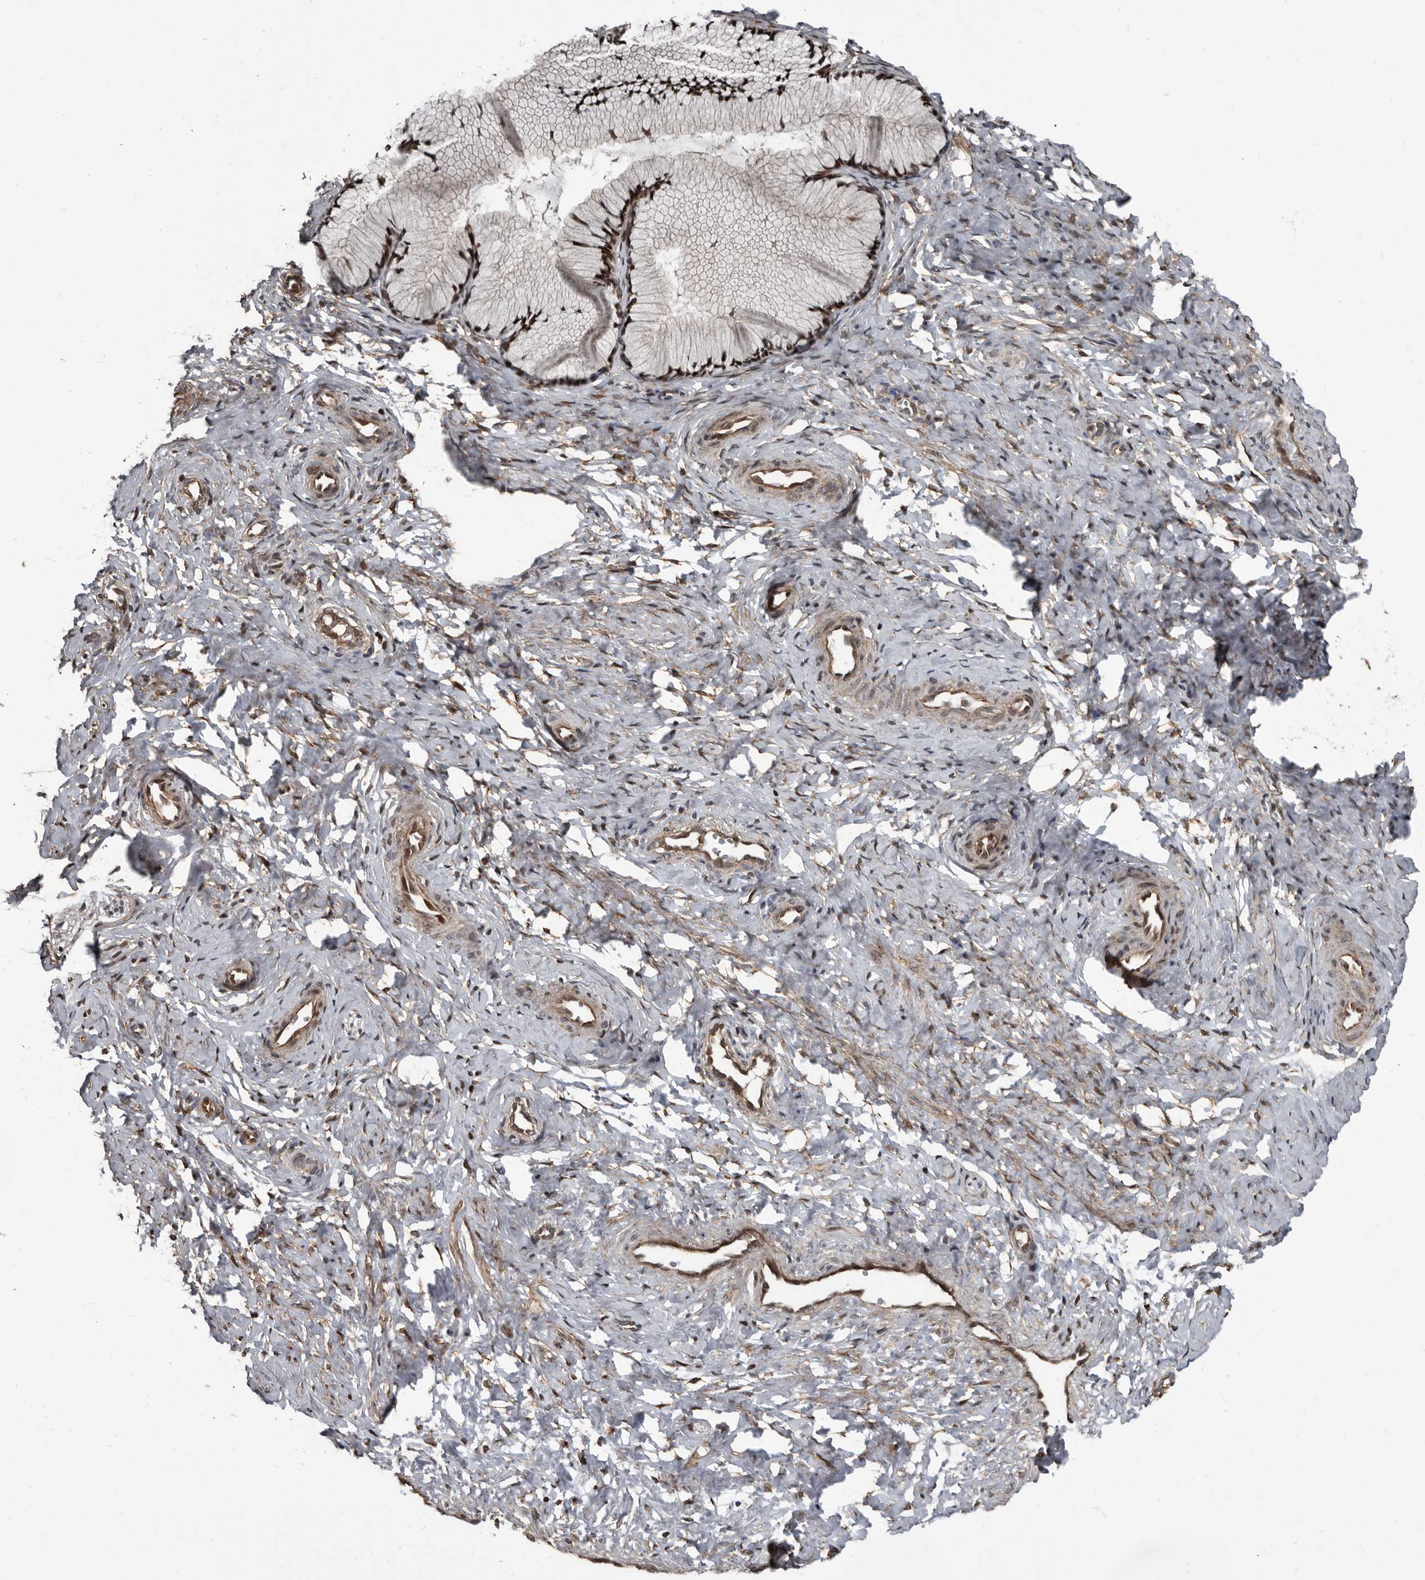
{"staining": {"intensity": "moderate", "quantity": "25%-75%", "location": "nuclear"}, "tissue": "cervix", "cell_type": "Glandular cells", "image_type": "normal", "snomed": [{"axis": "morphology", "description": "Normal tissue, NOS"}, {"axis": "topography", "description": "Cervix"}], "caption": "Immunohistochemistry of unremarkable cervix reveals medium levels of moderate nuclear expression in approximately 25%-75% of glandular cells.", "gene": "CHD1L", "patient": {"sex": "female", "age": 27}}